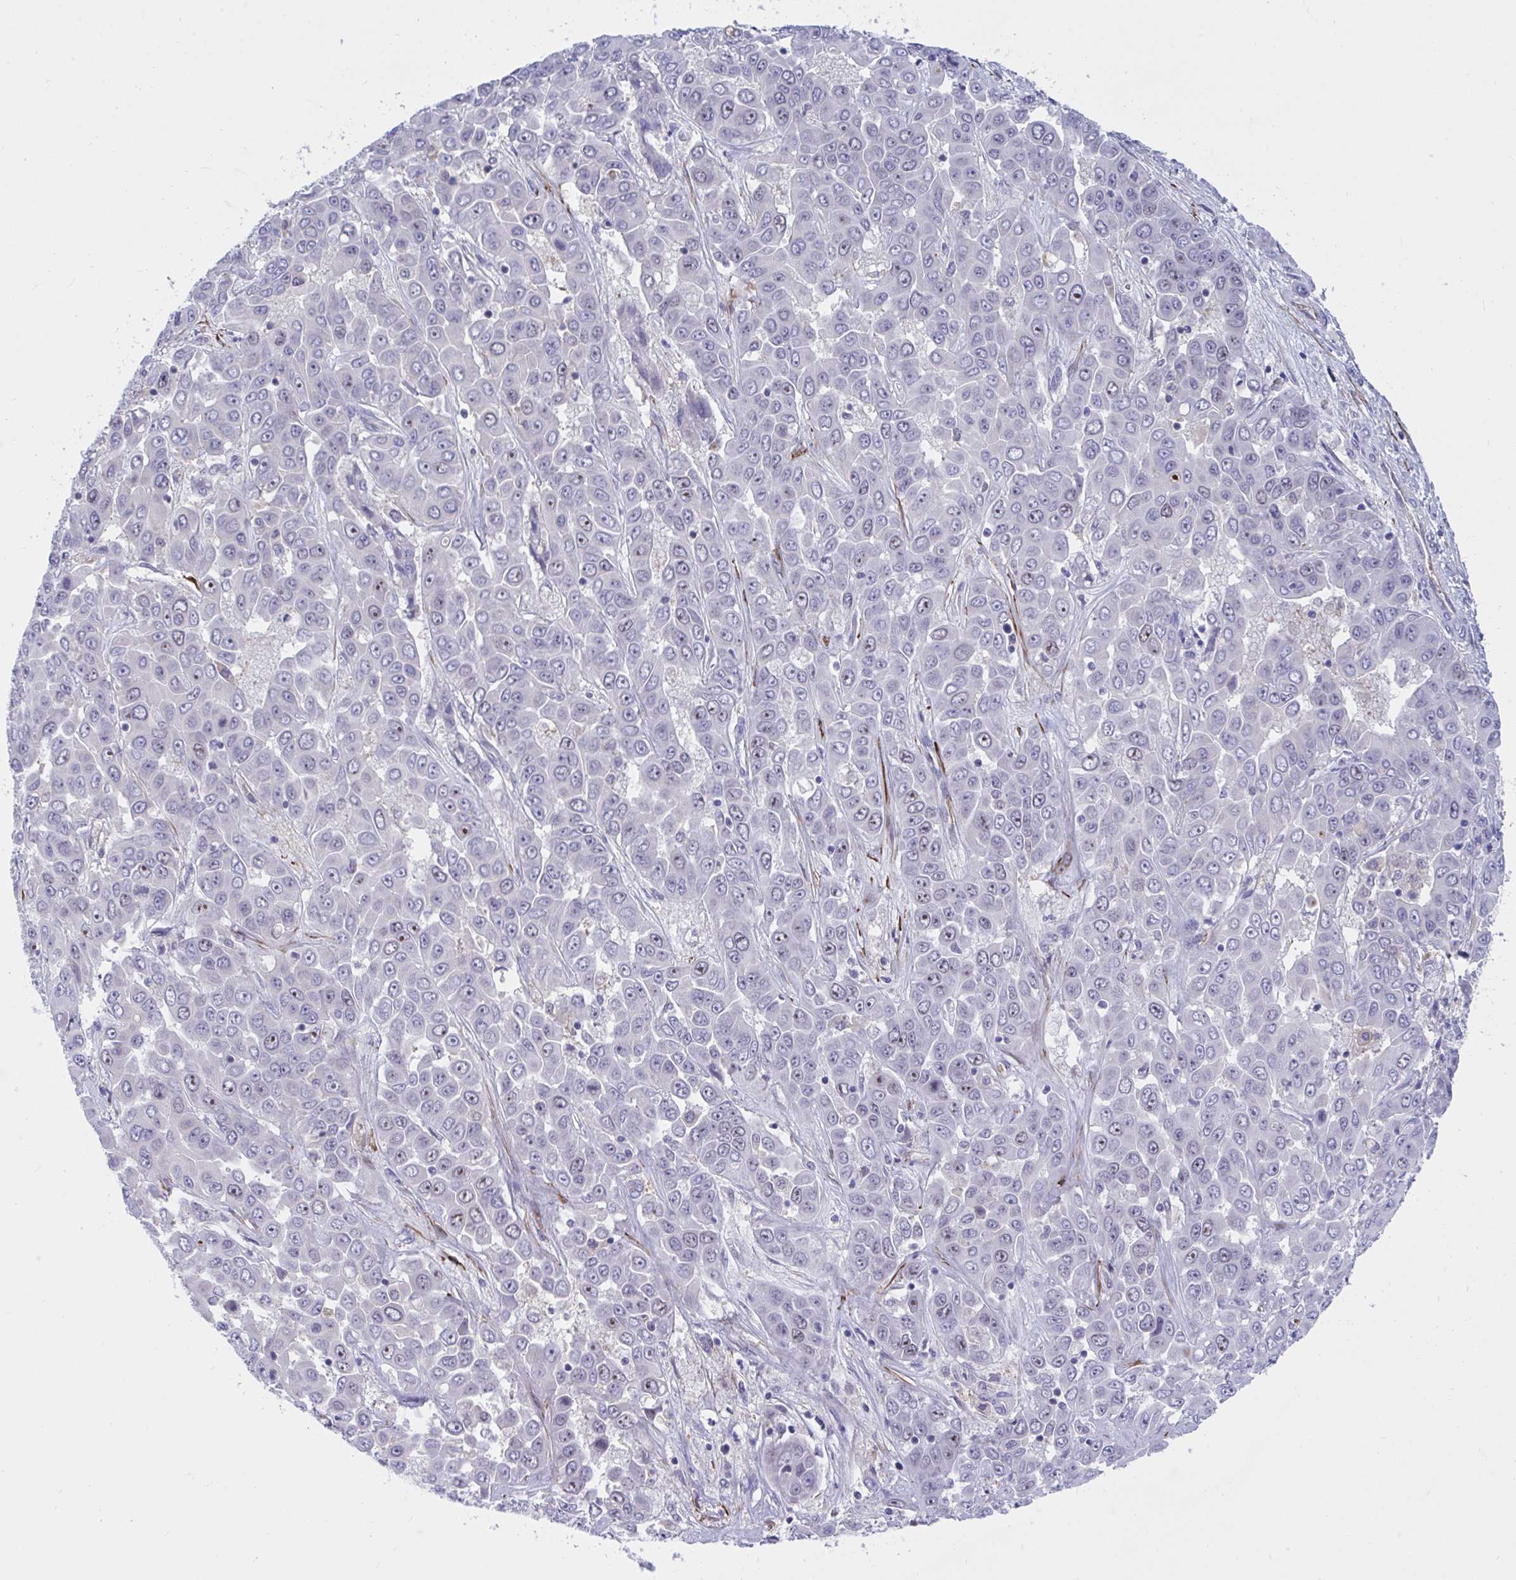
{"staining": {"intensity": "moderate", "quantity": "<25%", "location": "nuclear"}, "tissue": "liver cancer", "cell_type": "Tumor cells", "image_type": "cancer", "snomed": [{"axis": "morphology", "description": "Cholangiocarcinoma"}, {"axis": "topography", "description": "Liver"}], "caption": "Immunohistochemical staining of liver cancer demonstrates moderate nuclear protein positivity in approximately <25% of tumor cells.", "gene": "CENPQ", "patient": {"sex": "female", "age": 52}}